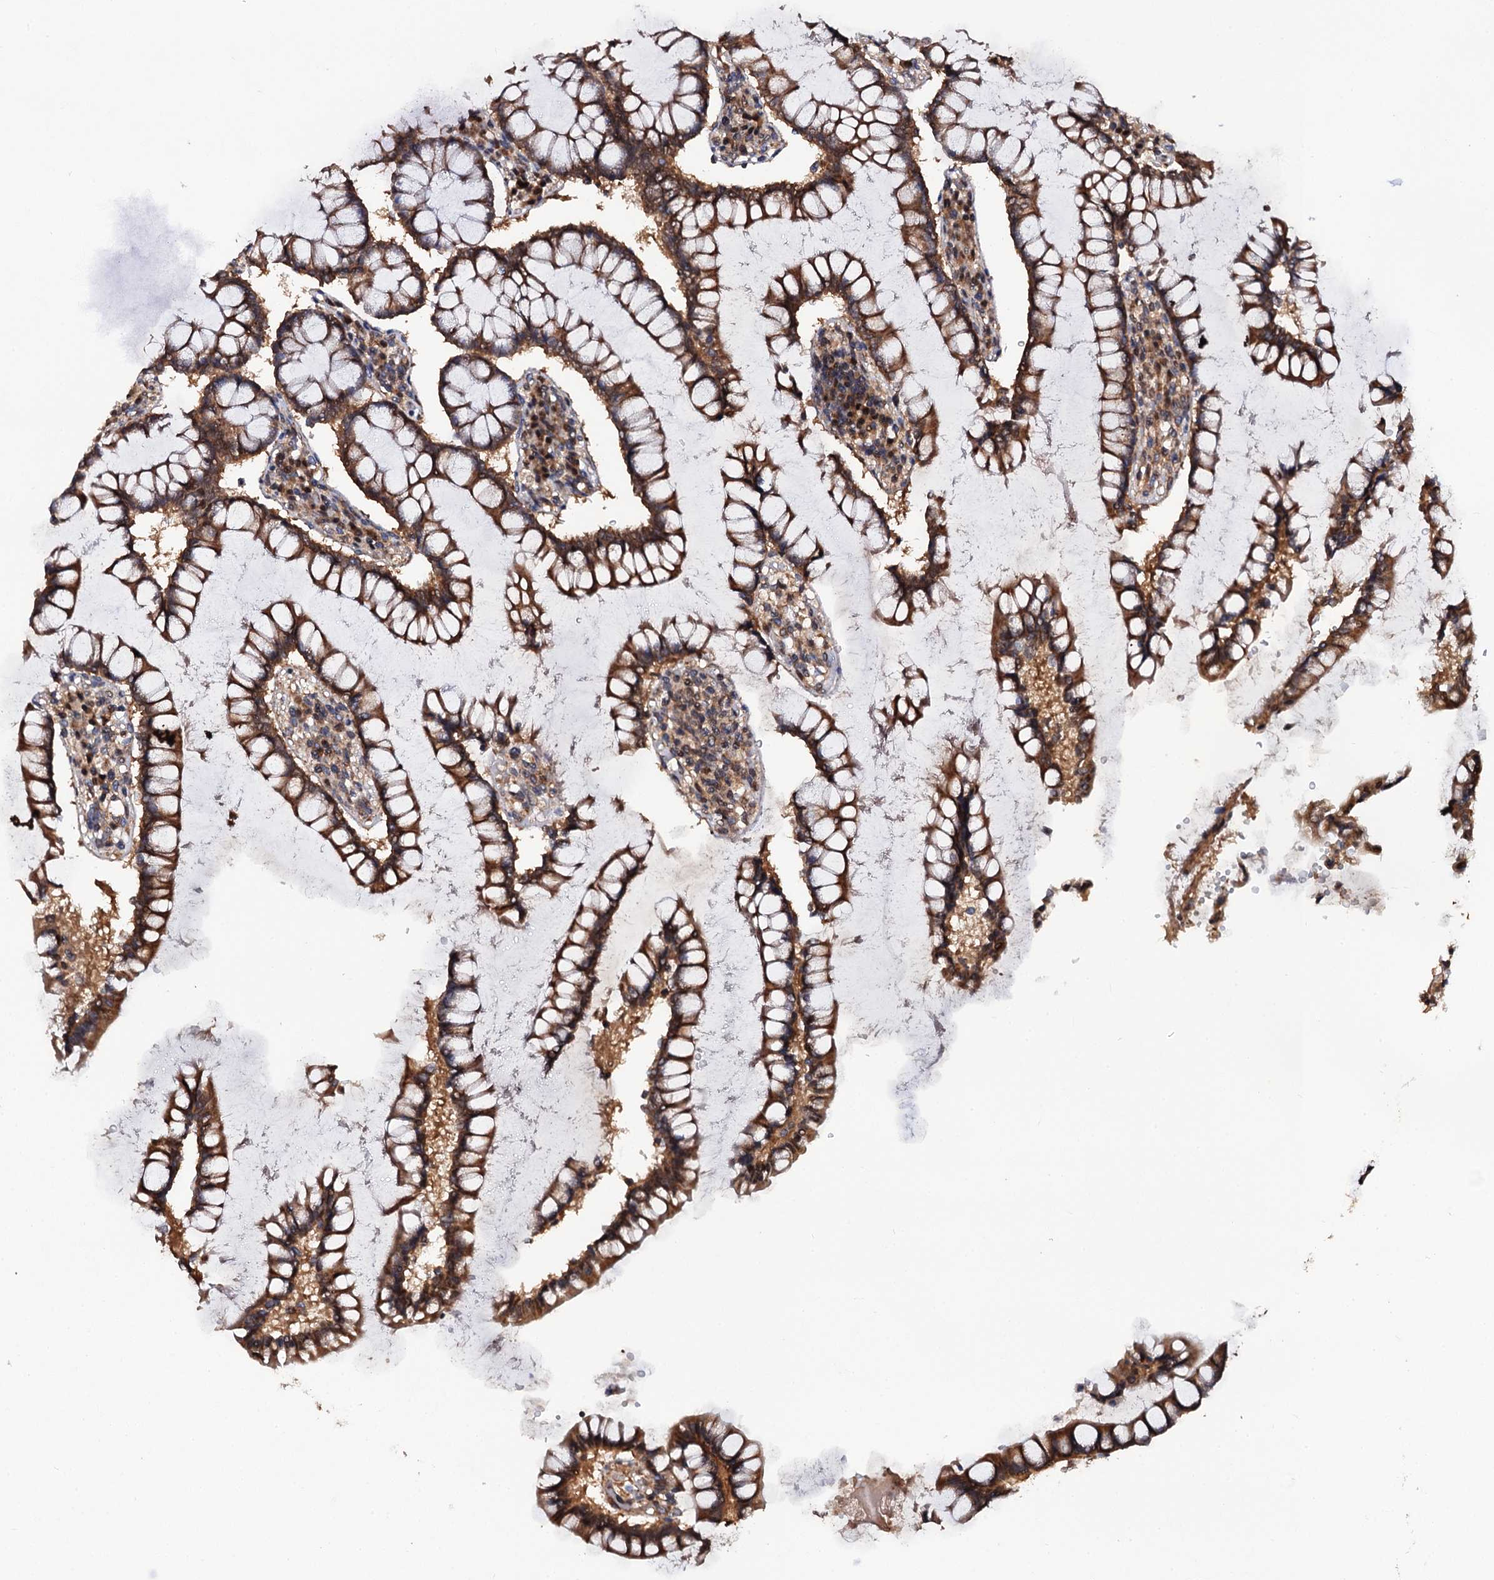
{"staining": {"intensity": "moderate", "quantity": ">75%", "location": "nuclear"}, "tissue": "colon", "cell_type": "Endothelial cells", "image_type": "normal", "snomed": [{"axis": "morphology", "description": "Normal tissue, NOS"}, {"axis": "topography", "description": "Colon"}], "caption": "An image of colon stained for a protein demonstrates moderate nuclear brown staining in endothelial cells.", "gene": "MIER2", "patient": {"sex": "female", "age": 79}}